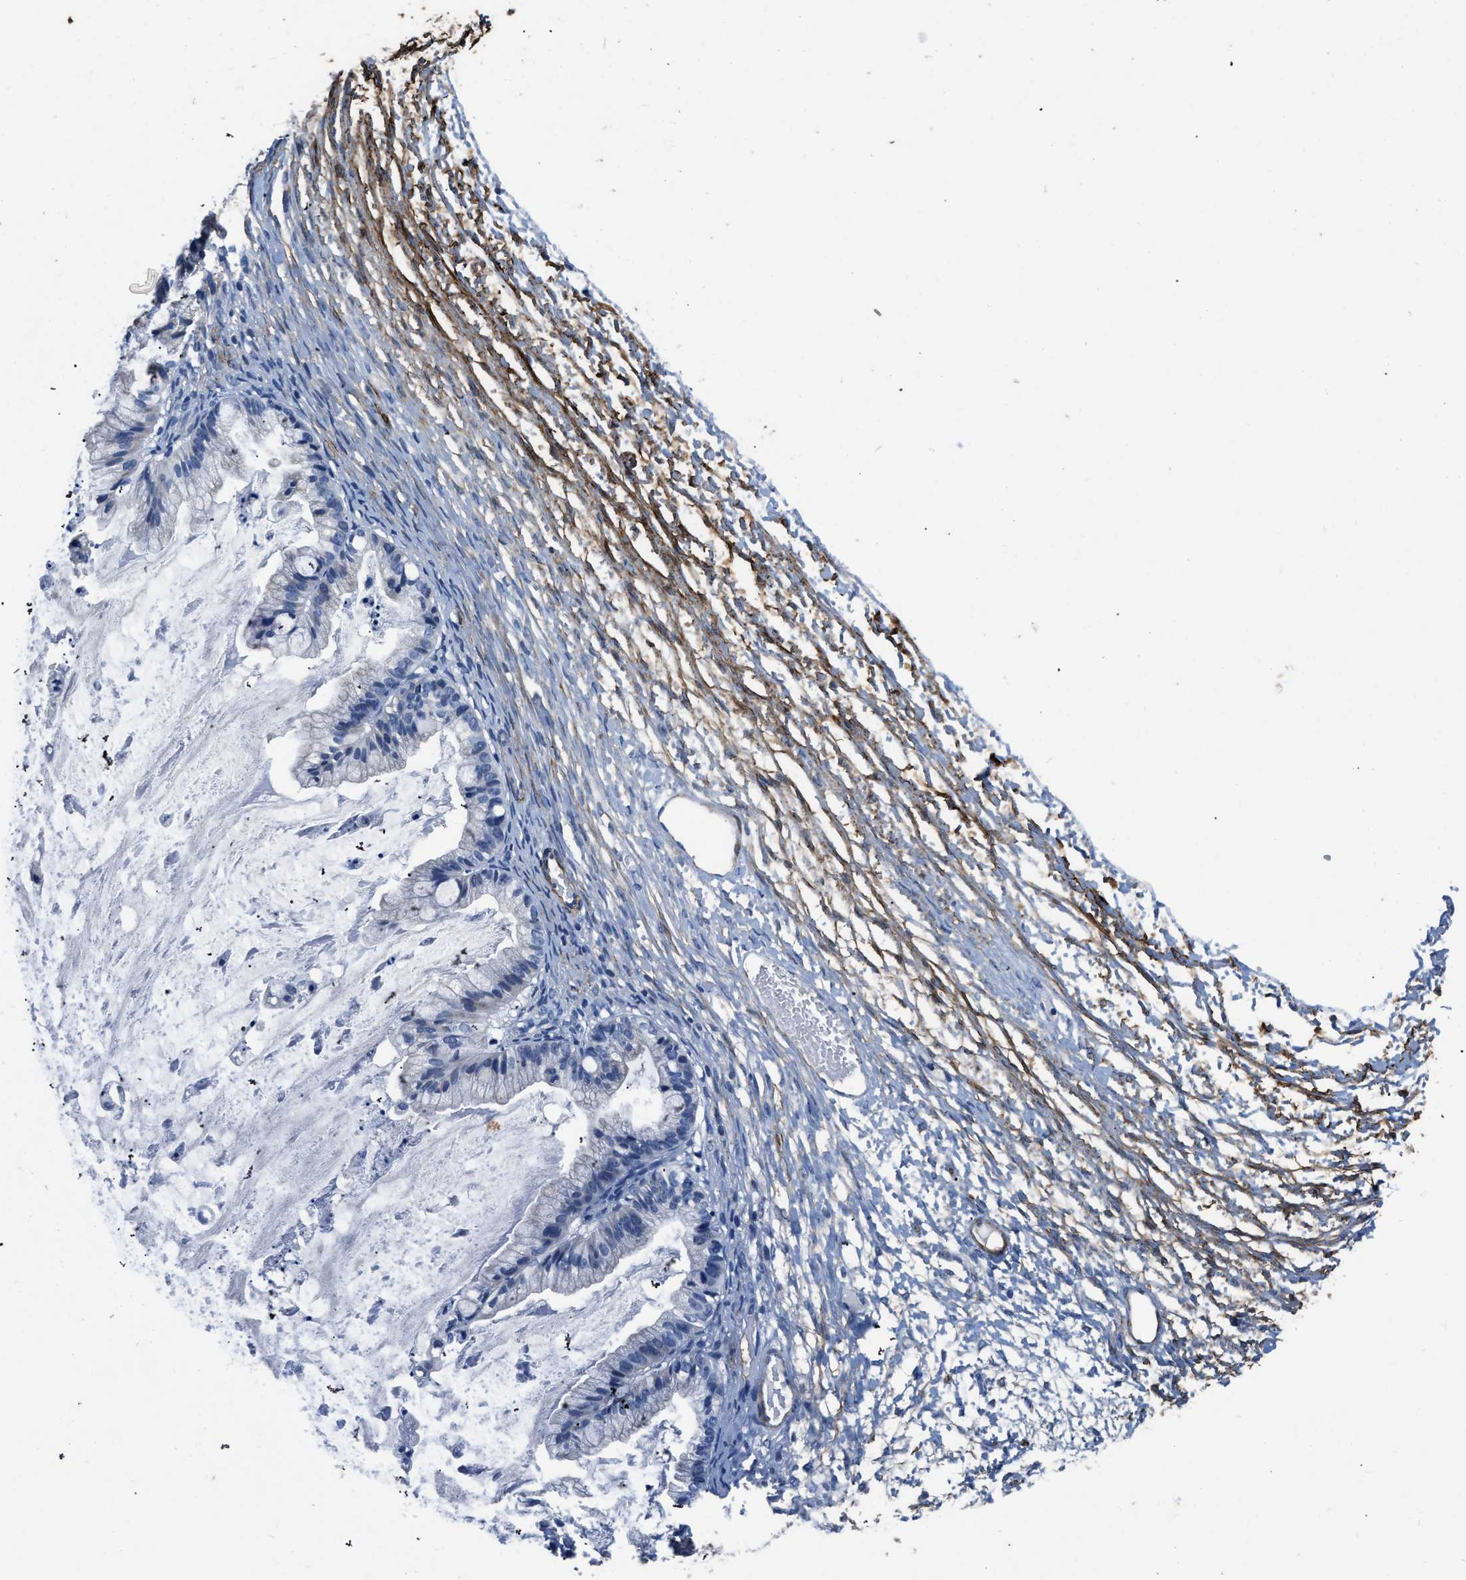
{"staining": {"intensity": "negative", "quantity": "none", "location": "none"}, "tissue": "ovarian cancer", "cell_type": "Tumor cells", "image_type": "cancer", "snomed": [{"axis": "morphology", "description": "Cystadenocarcinoma, mucinous, NOS"}, {"axis": "topography", "description": "Ovary"}], "caption": "Tumor cells are negative for protein expression in human ovarian cancer.", "gene": "LANCL2", "patient": {"sex": "female", "age": 57}}